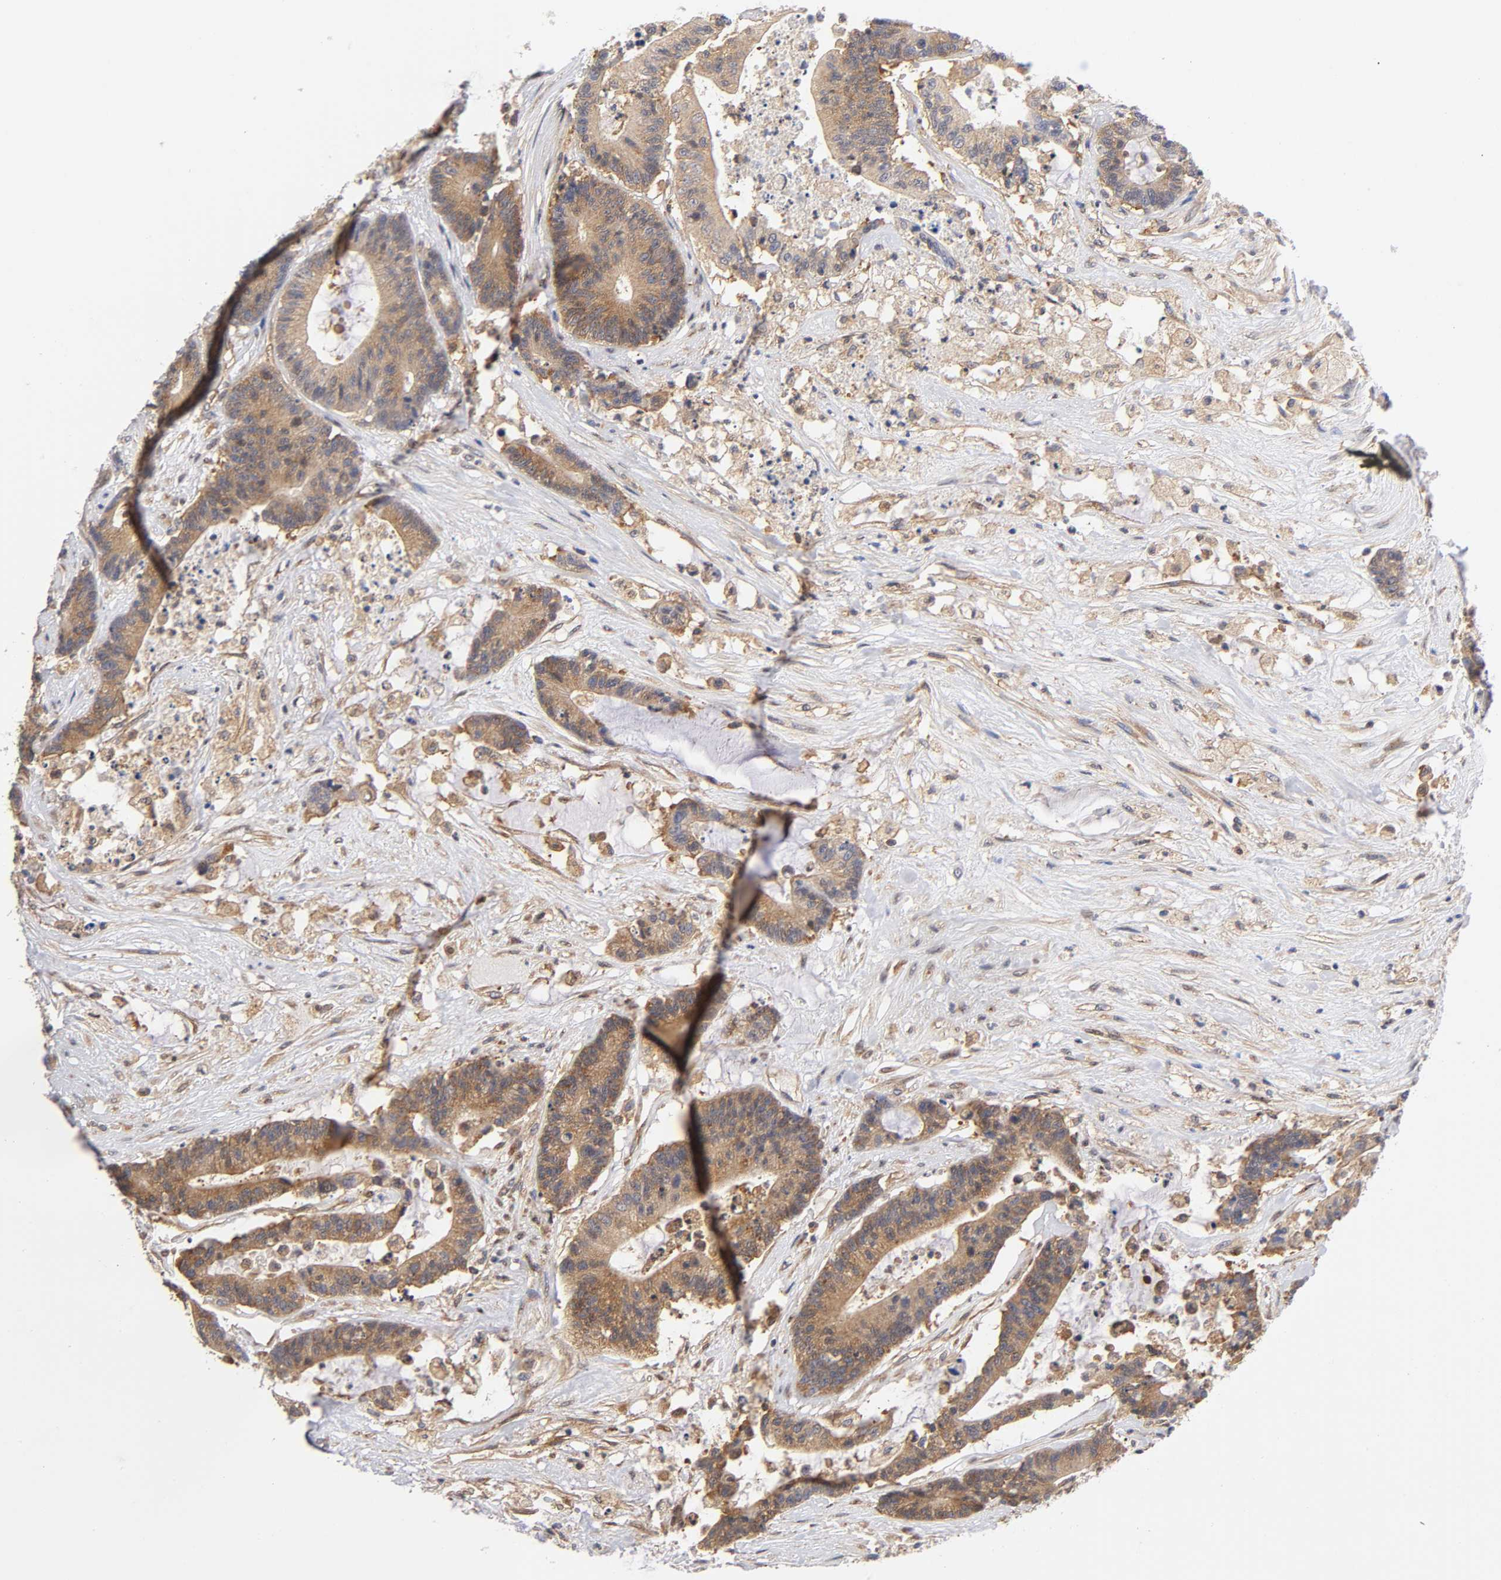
{"staining": {"intensity": "moderate", "quantity": ">75%", "location": "cytoplasmic/membranous"}, "tissue": "colorectal cancer", "cell_type": "Tumor cells", "image_type": "cancer", "snomed": [{"axis": "morphology", "description": "Adenocarcinoma, NOS"}, {"axis": "topography", "description": "Colon"}], "caption": "The image reveals staining of colorectal adenocarcinoma, revealing moderate cytoplasmic/membranous protein expression (brown color) within tumor cells. (DAB (3,3'-diaminobenzidine) IHC with brightfield microscopy, high magnification).", "gene": "PAFAH1B1", "patient": {"sex": "female", "age": 84}}